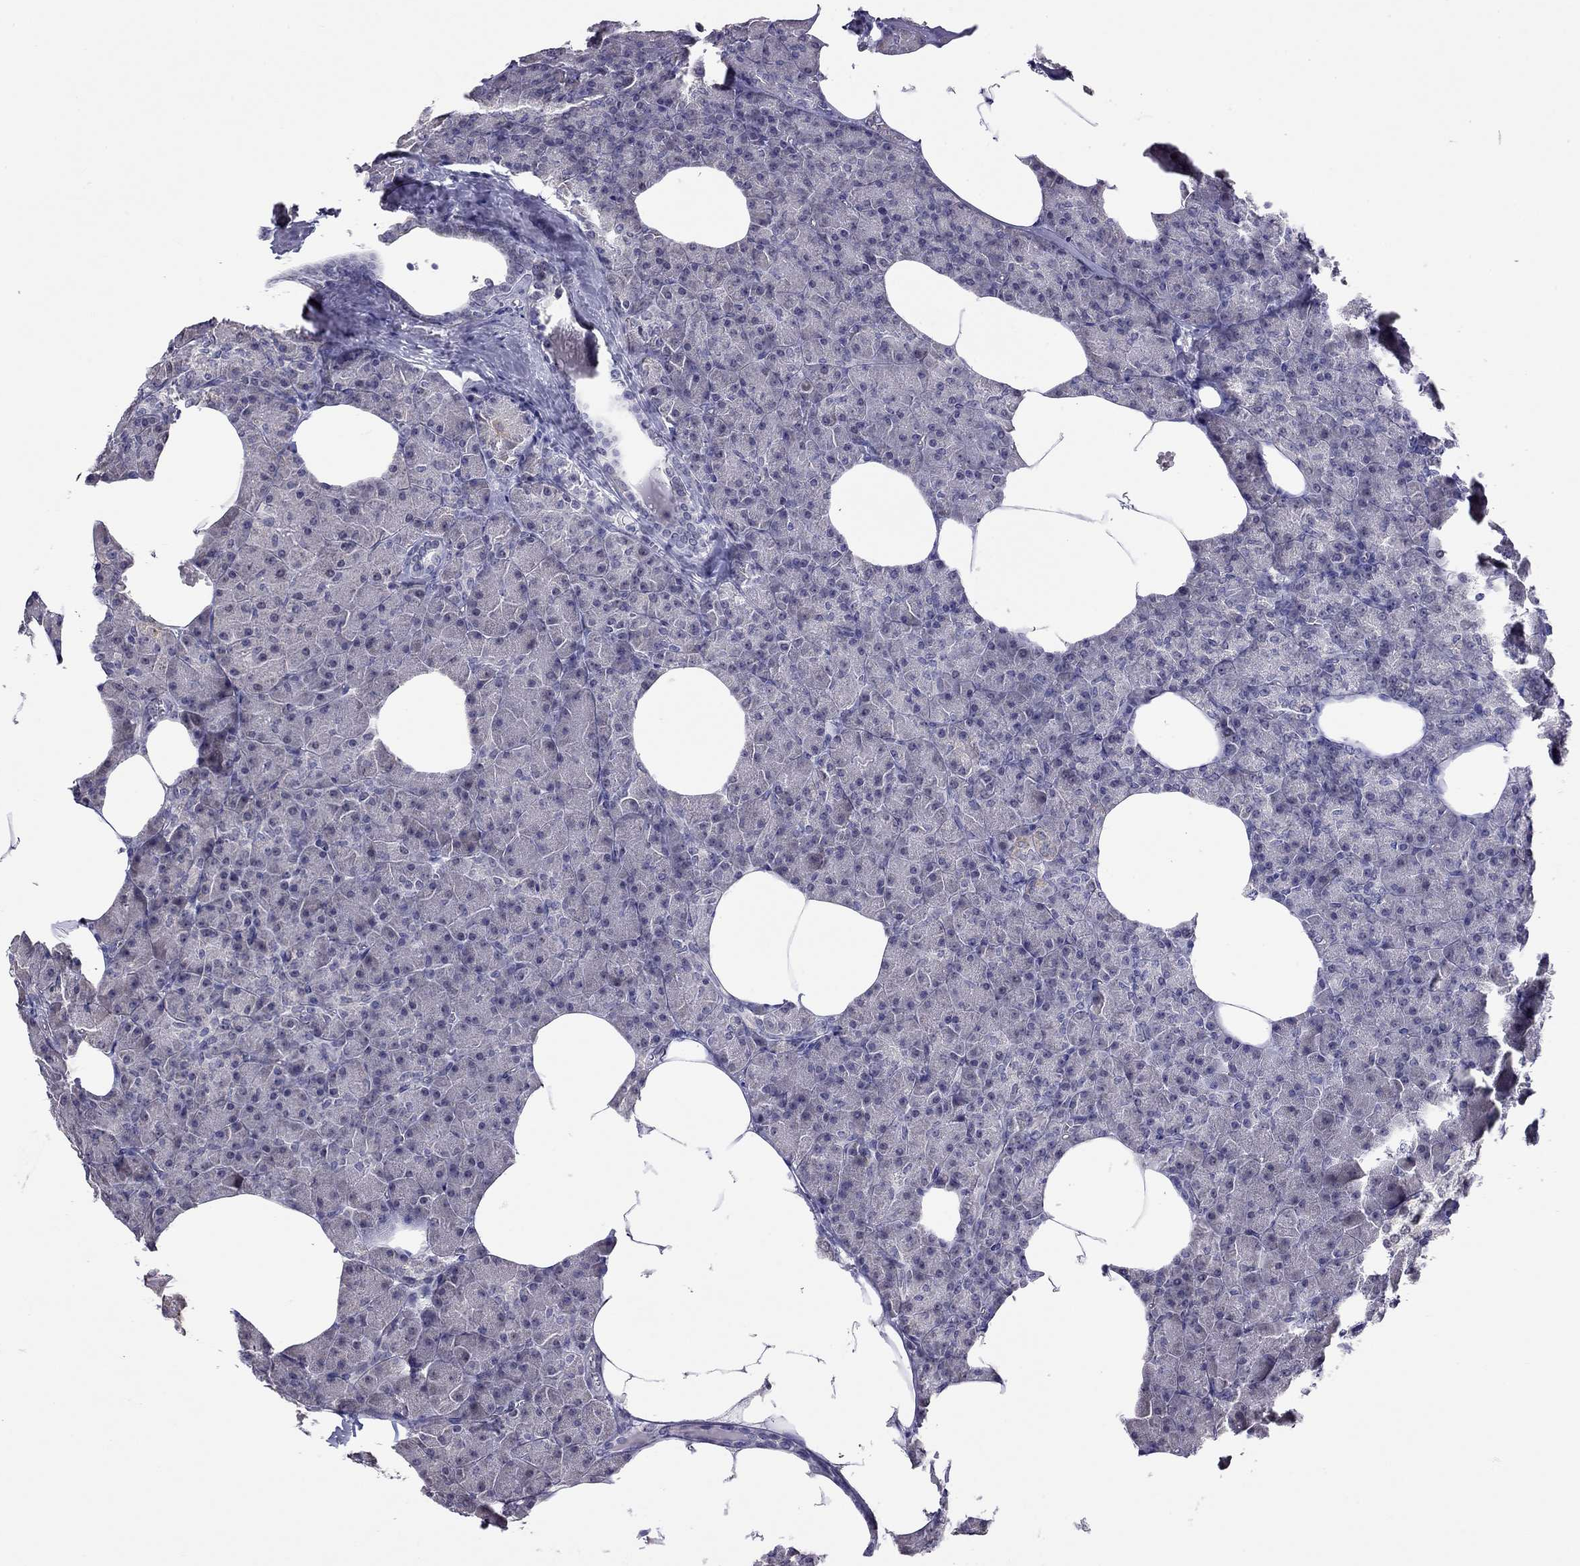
{"staining": {"intensity": "moderate", "quantity": "<25%", "location": "cytoplasmic/membranous"}, "tissue": "pancreas", "cell_type": "Exocrine glandular cells", "image_type": "normal", "snomed": [{"axis": "morphology", "description": "Normal tissue, NOS"}, {"axis": "topography", "description": "Pancreas"}], "caption": "This is a micrograph of immunohistochemistry staining of normal pancreas, which shows moderate positivity in the cytoplasmic/membranous of exocrine glandular cells.", "gene": "HES5", "patient": {"sex": "female", "age": 45}}